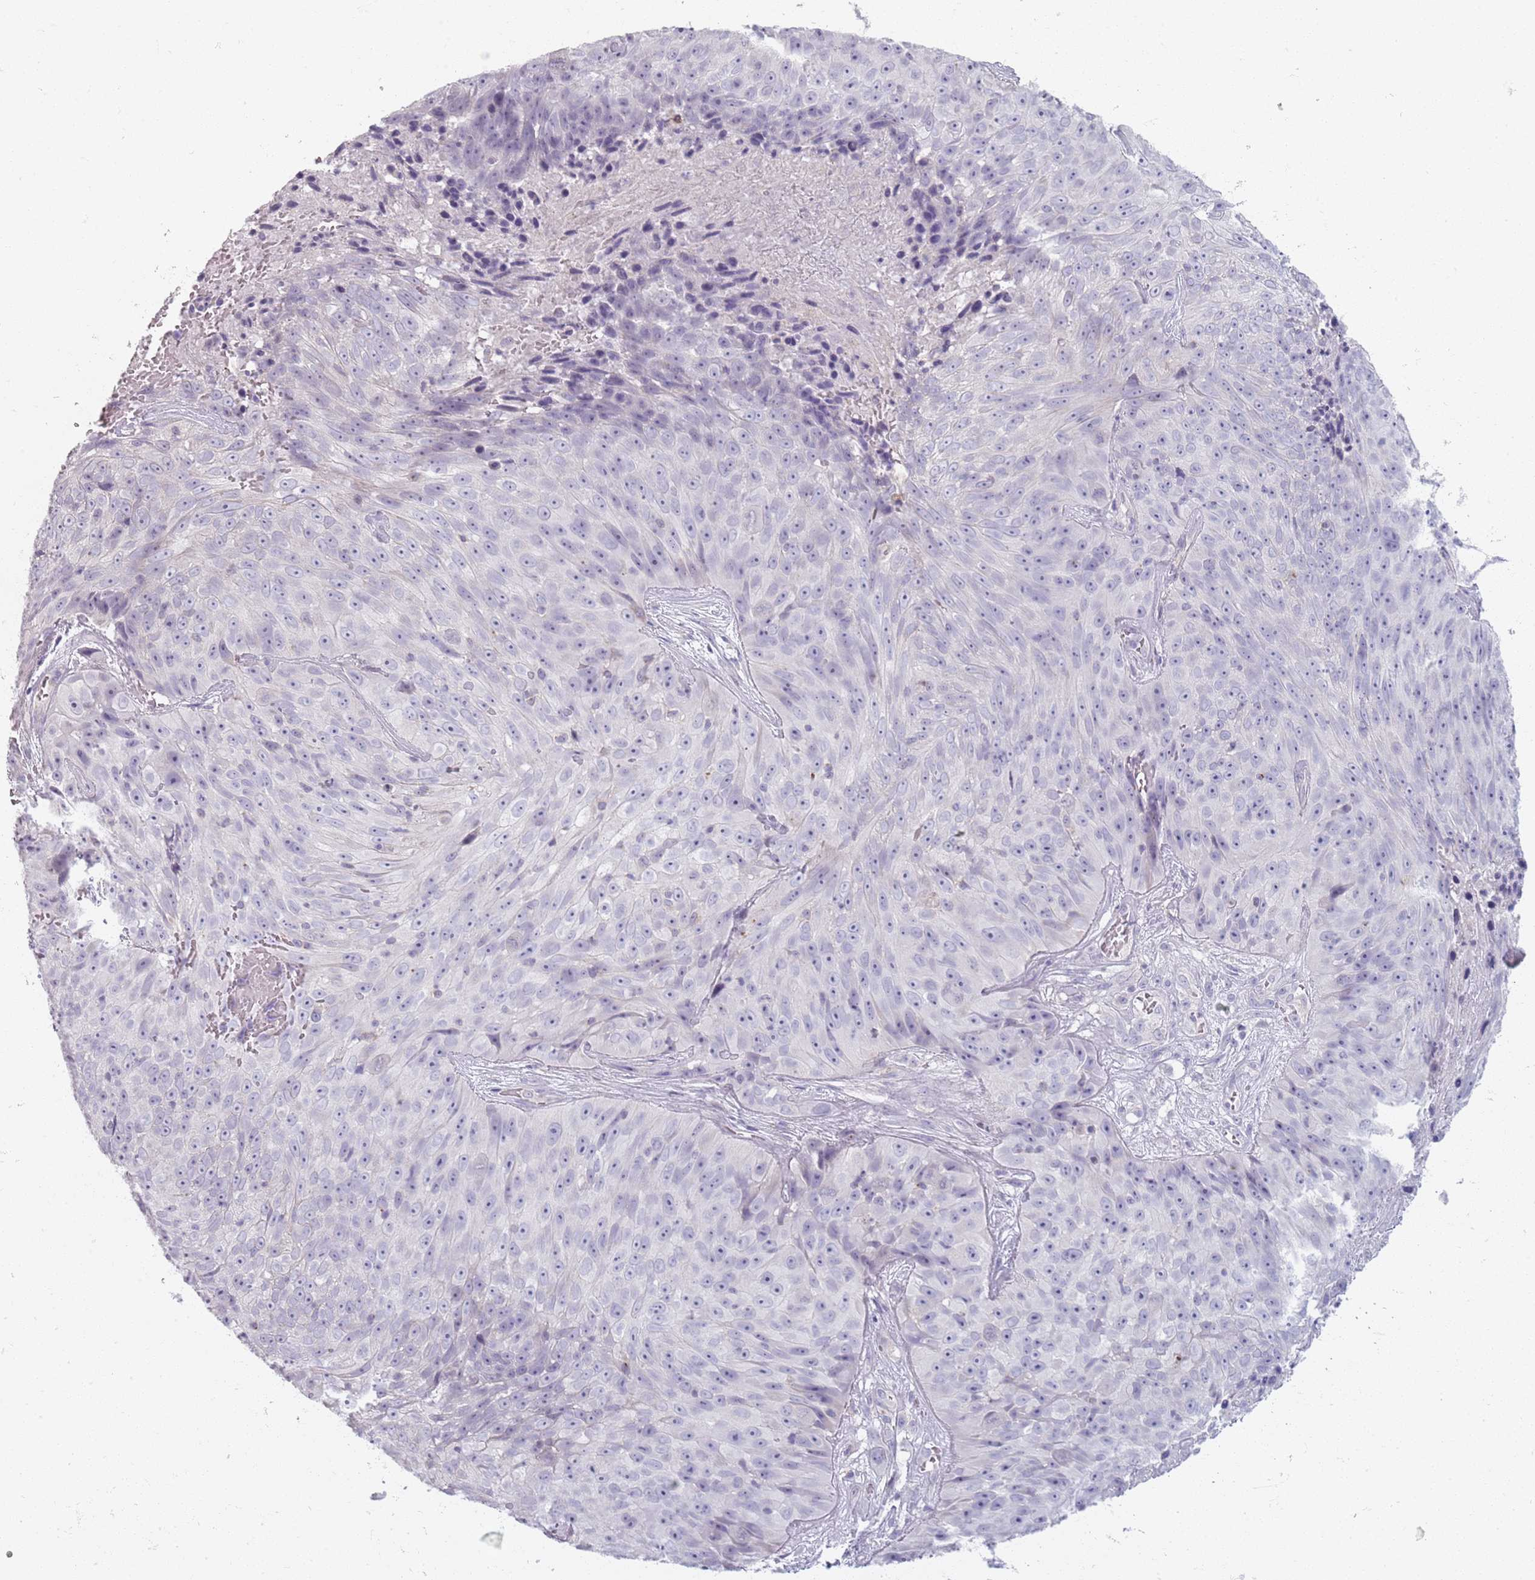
{"staining": {"intensity": "negative", "quantity": "none", "location": "none"}, "tissue": "skin cancer", "cell_type": "Tumor cells", "image_type": "cancer", "snomed": [{"axis": "morphology", "description": "Squamous cell carcinoma, NOS"}, {"axis": "topography", "description": "Skin"}], "caption": "Human skin squamous cell carcinoma stained for a protein using immunohistochemistry shows no positivity in tumor cells.", "gene": "SYNGR3", "patient": {"sex": "female", "age": 87}}